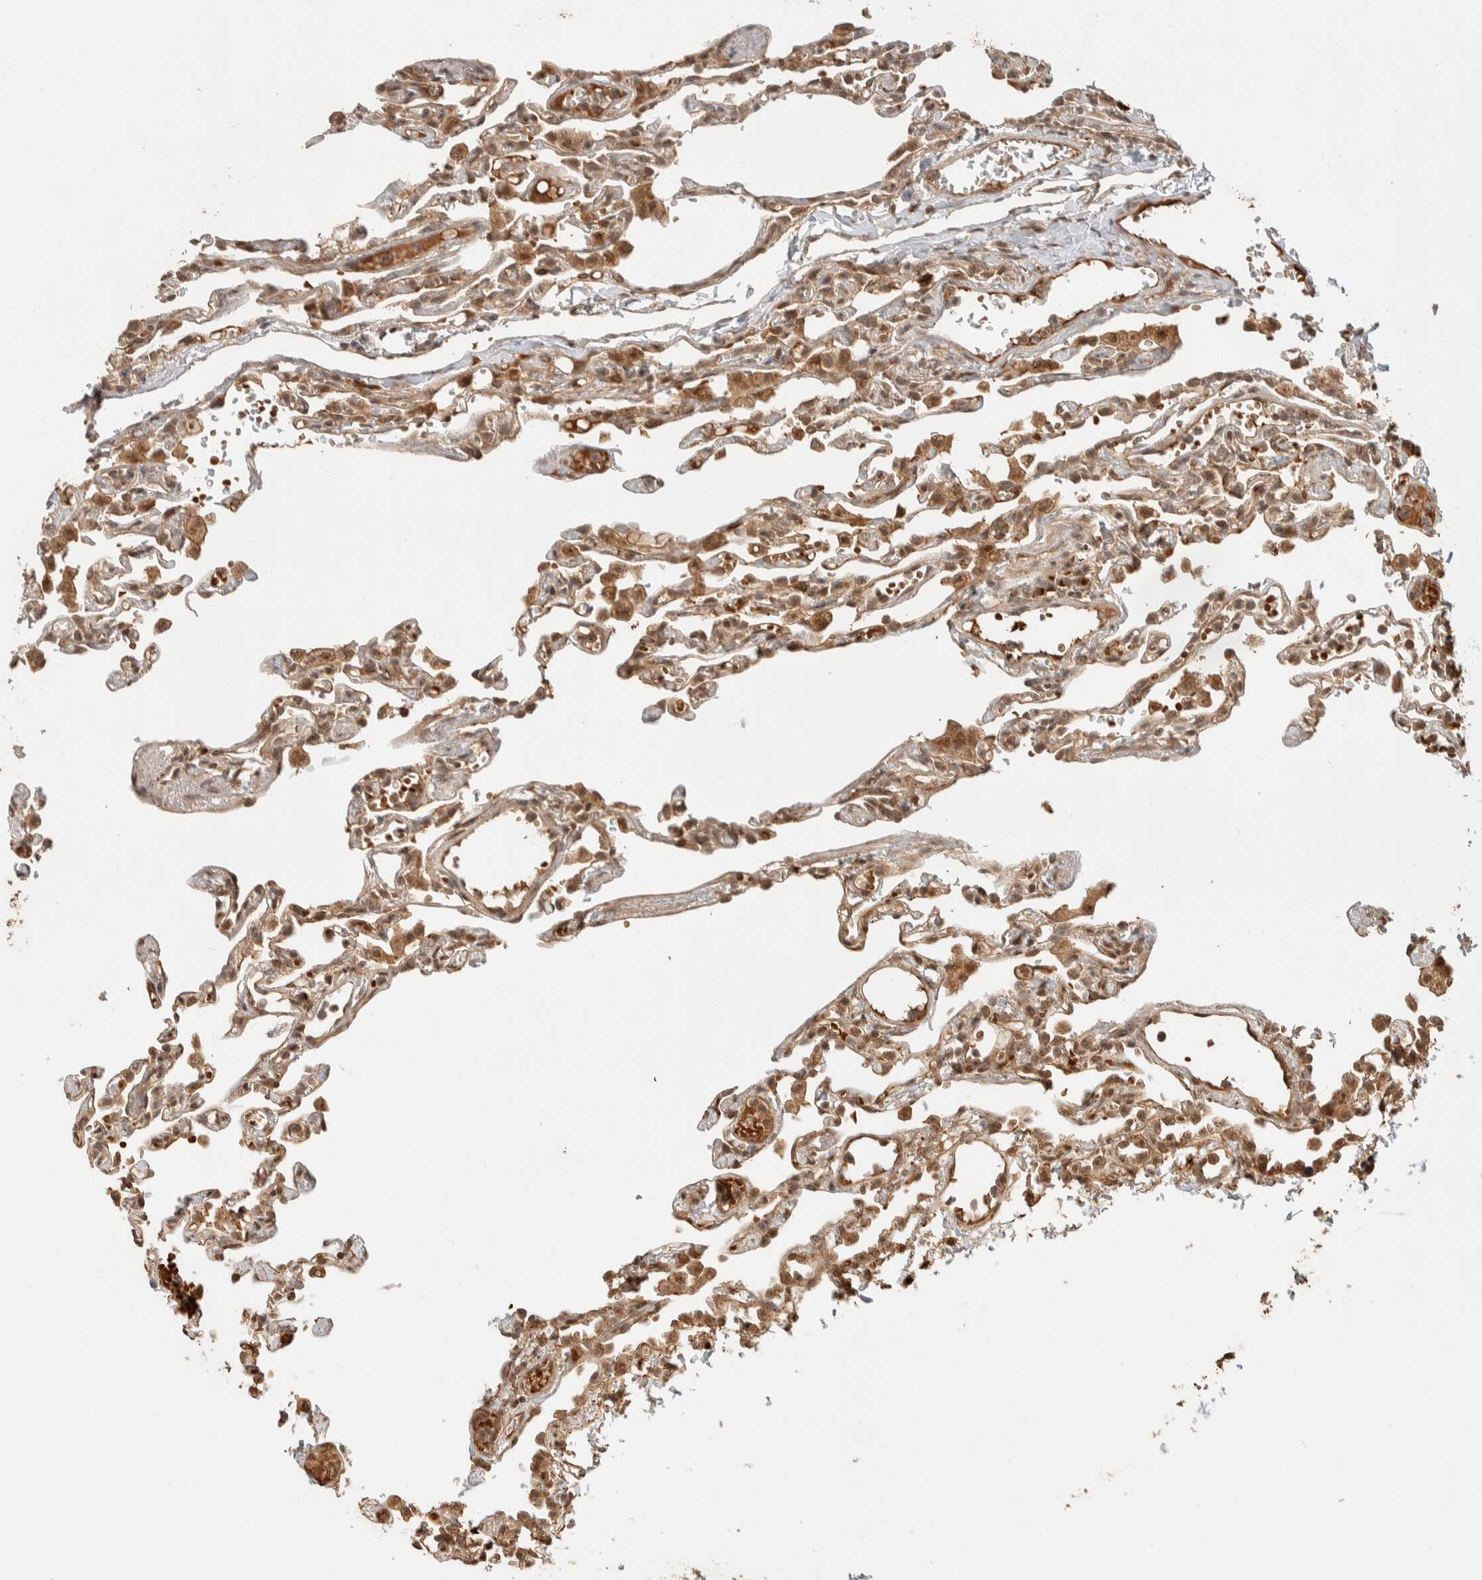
{"staining": {"intensity": "moderate", "quantity": ">75%", "location": "cytoplasmic/membranous,nuclear"}, "tissue": "lung", "cell_type": "Alveolar cells", "image_type": "normal", "snomed": [{"axis": "morphology", "description": "Normal tissue, NOS"}, {"axis": "topography", "description": "Lung"}], "caption": "An image of human lung stained for a protein displays moderate cytoplasmic/membranous,nuclear brown staining in alveolar cells. The staining is performed using DAB brown chromogen to label protein expression. The nuclei are counter-stained blue using hematoxylin.", "gene": "ZBTB2", "patient": {"sex": "male", "age": 21}}